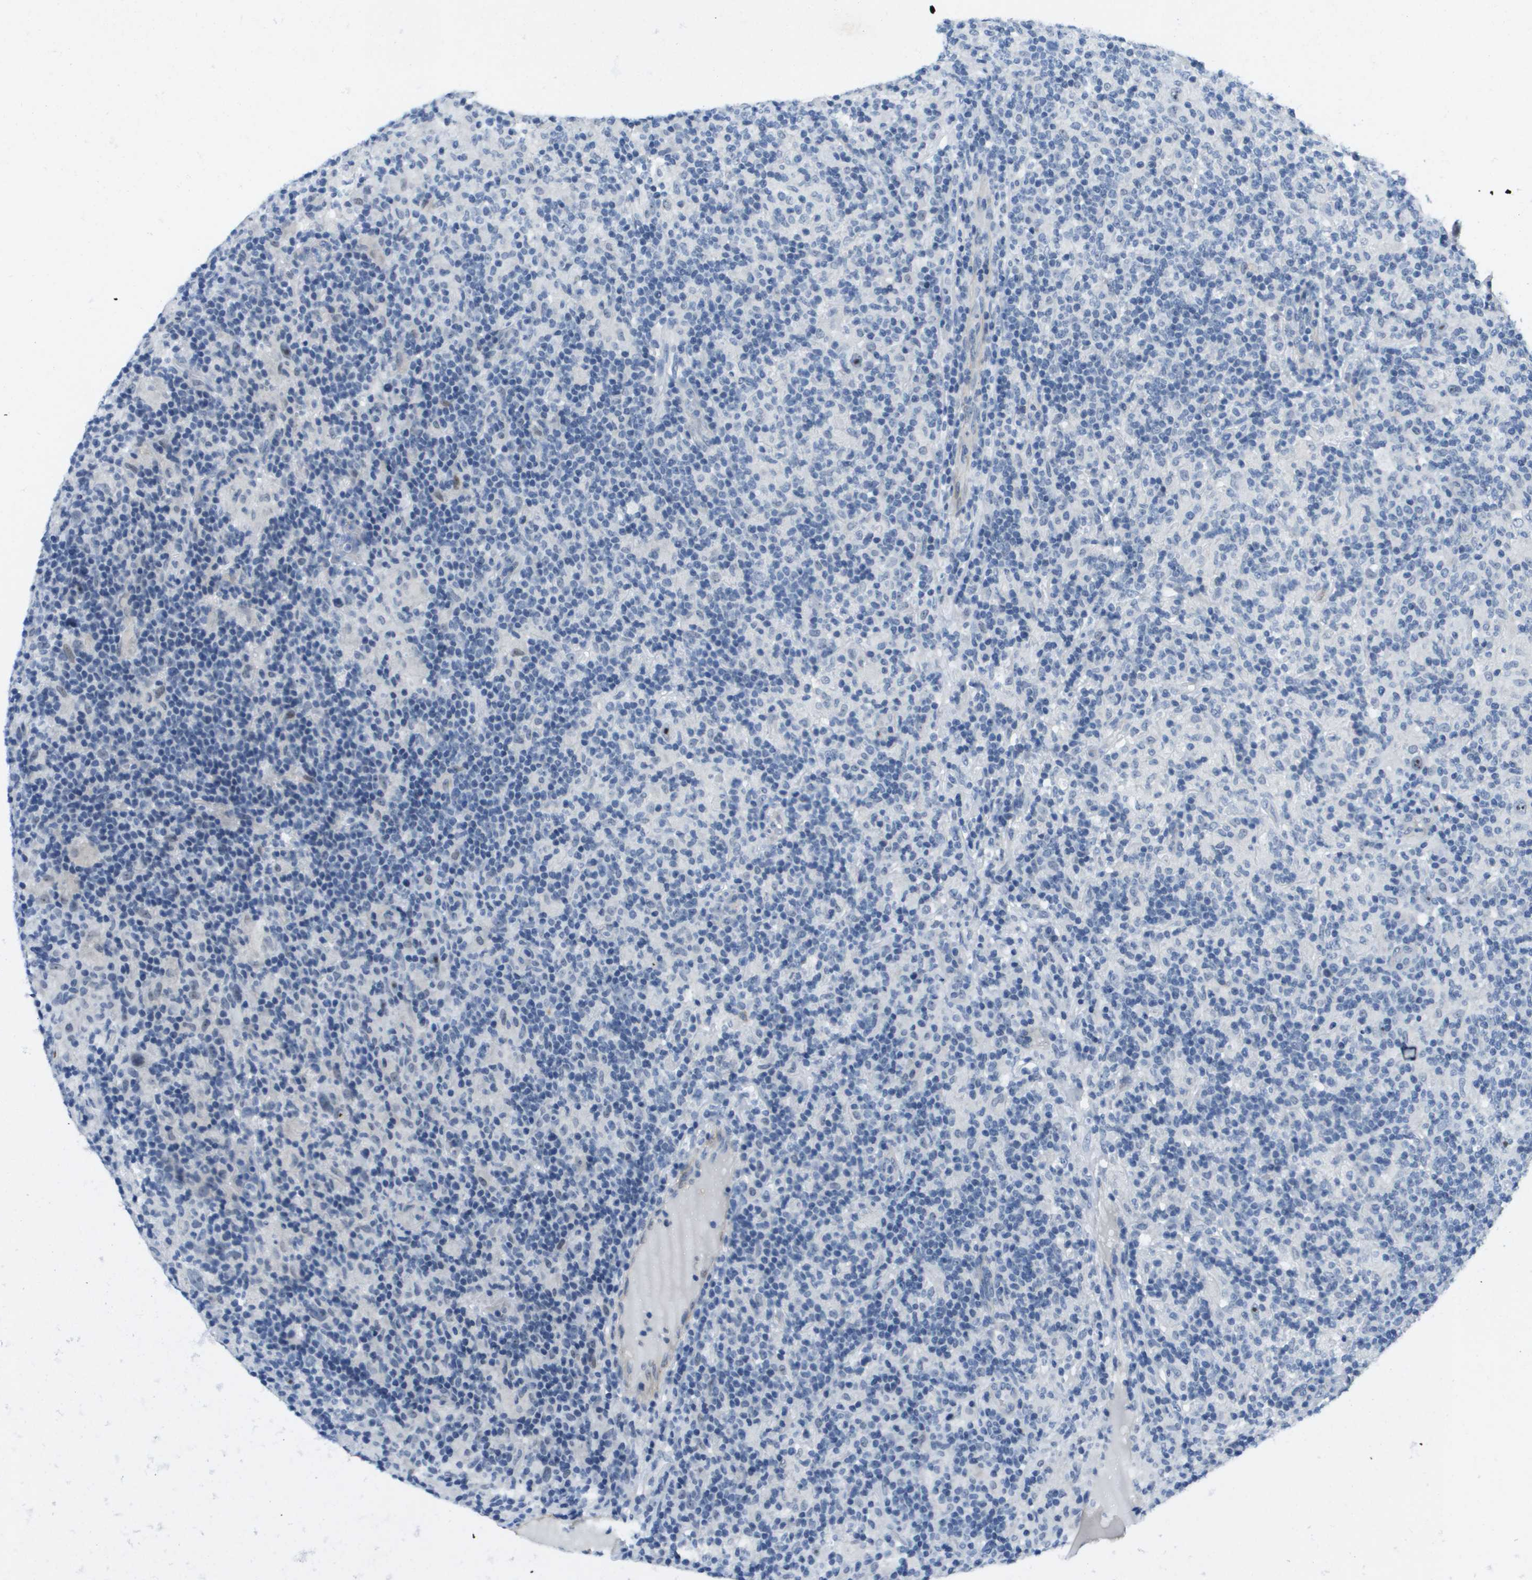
{"staining": {"intensity": "negative", "quantity": "none", "location": "none"}, "tissue": "lymphoma", "cell_type": "Tumor cells", "image_type": "cancer", "snomed": [{"axis": "morphology", "description": "Hodgkin's disease, NOS"}, {"axis": "topography", "description": "Lymph node"}], "caption": "Hodgkin's disease was stained to show a protein in brown. There is no significant staining in tumor cells.", "gene": "ITGA6", "patient": {"sex": "male", "age": 70}}